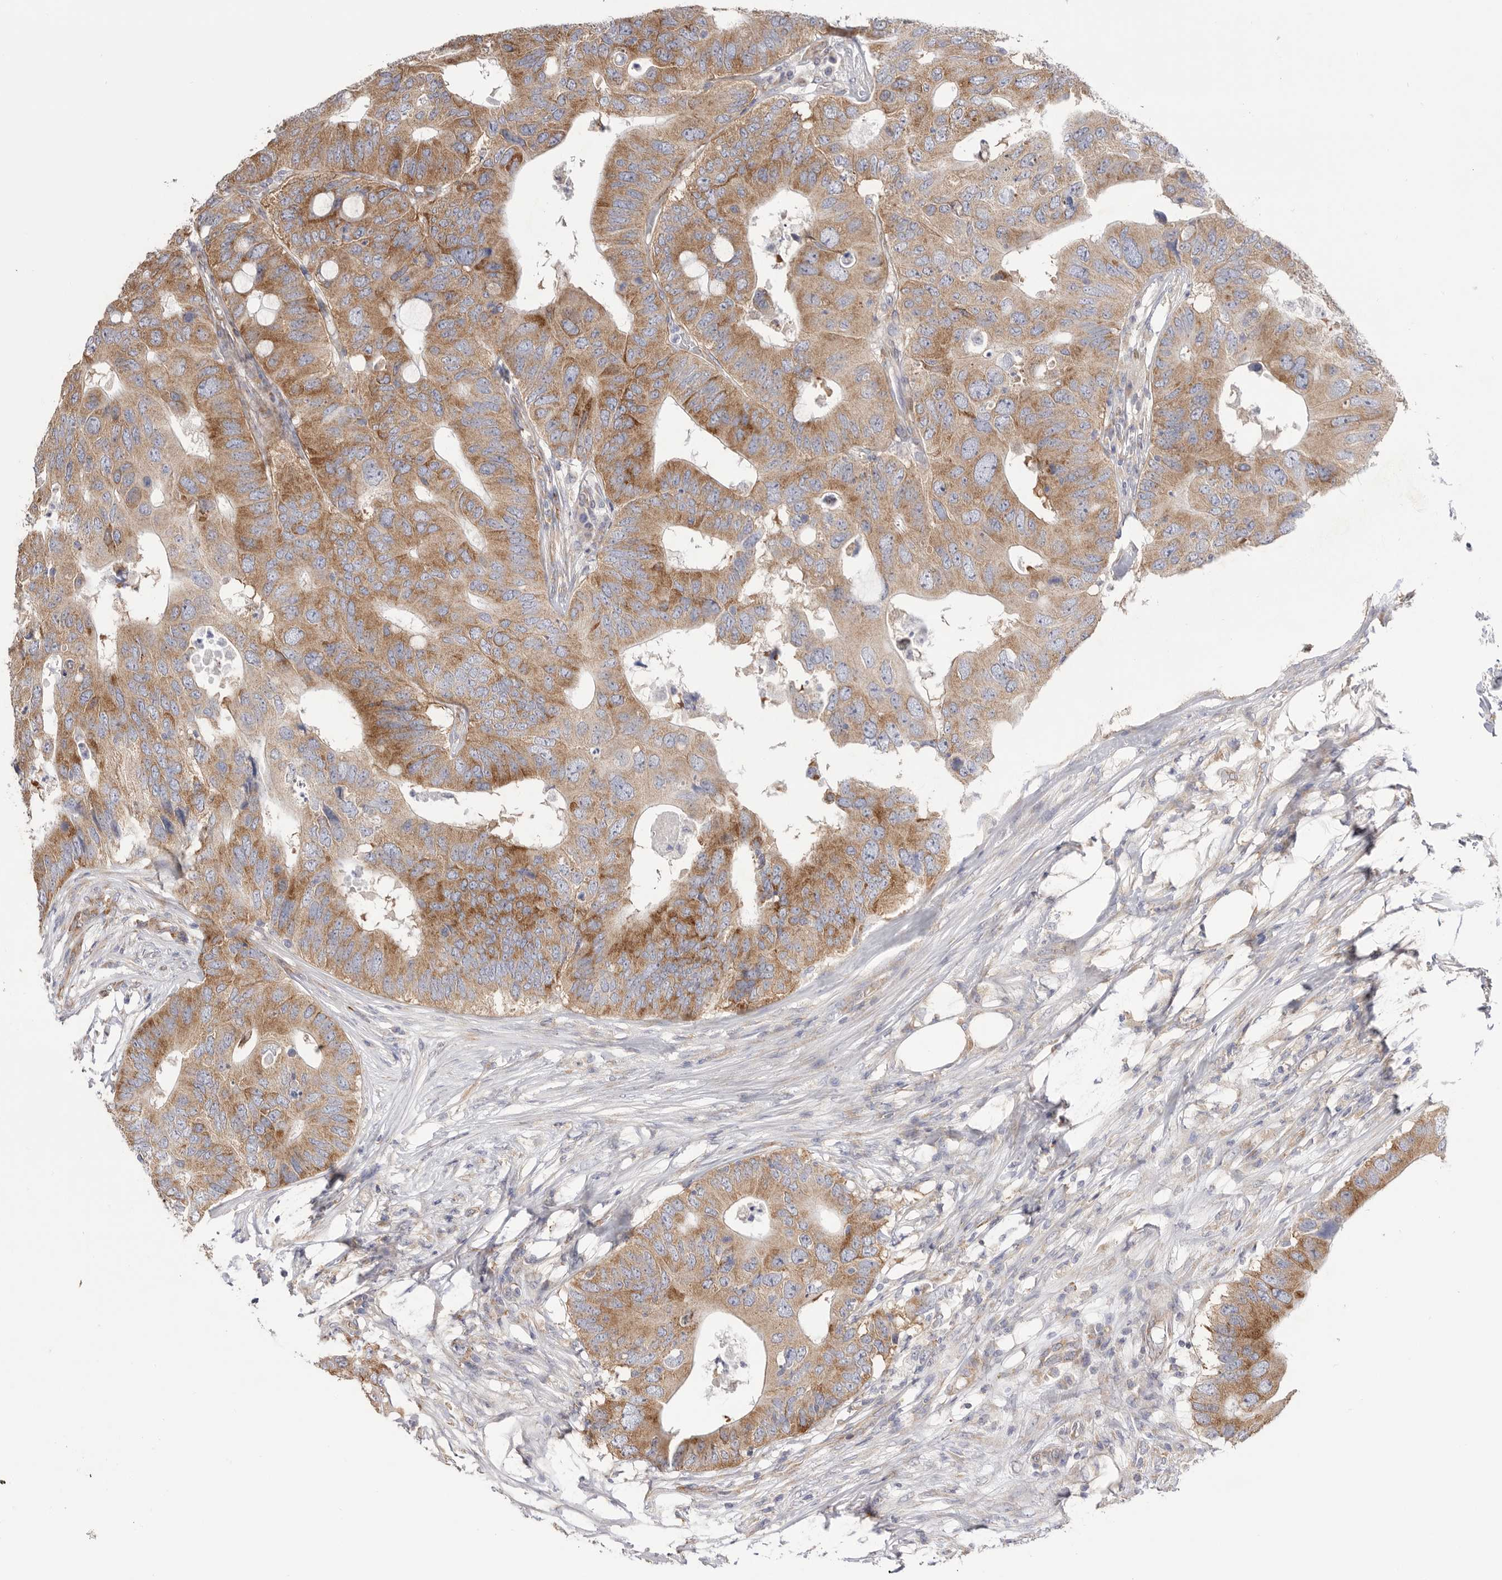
{"staining": {"intensity": "moderate", "quantity": ">75%", "location": "cytoplasmic/membranous"}, "tissue": "colorectal cancer", "cell_type": "Tumor cells", "image_type": "cancer", "snomed": [{"axis": "morphology", "description": "Adenocarcinoma, NOS"}, {"axis": "topography", "description": "Colon"}], "caption": "Immunohistochemical staining of human colorectal cancer (adenocarcinoma) displays moderate cytoplasmic/membranous protein expression in about >75% of tumor cells.", "gene": "SERBP1", "patient": {"sex": "male", "age": 71}}